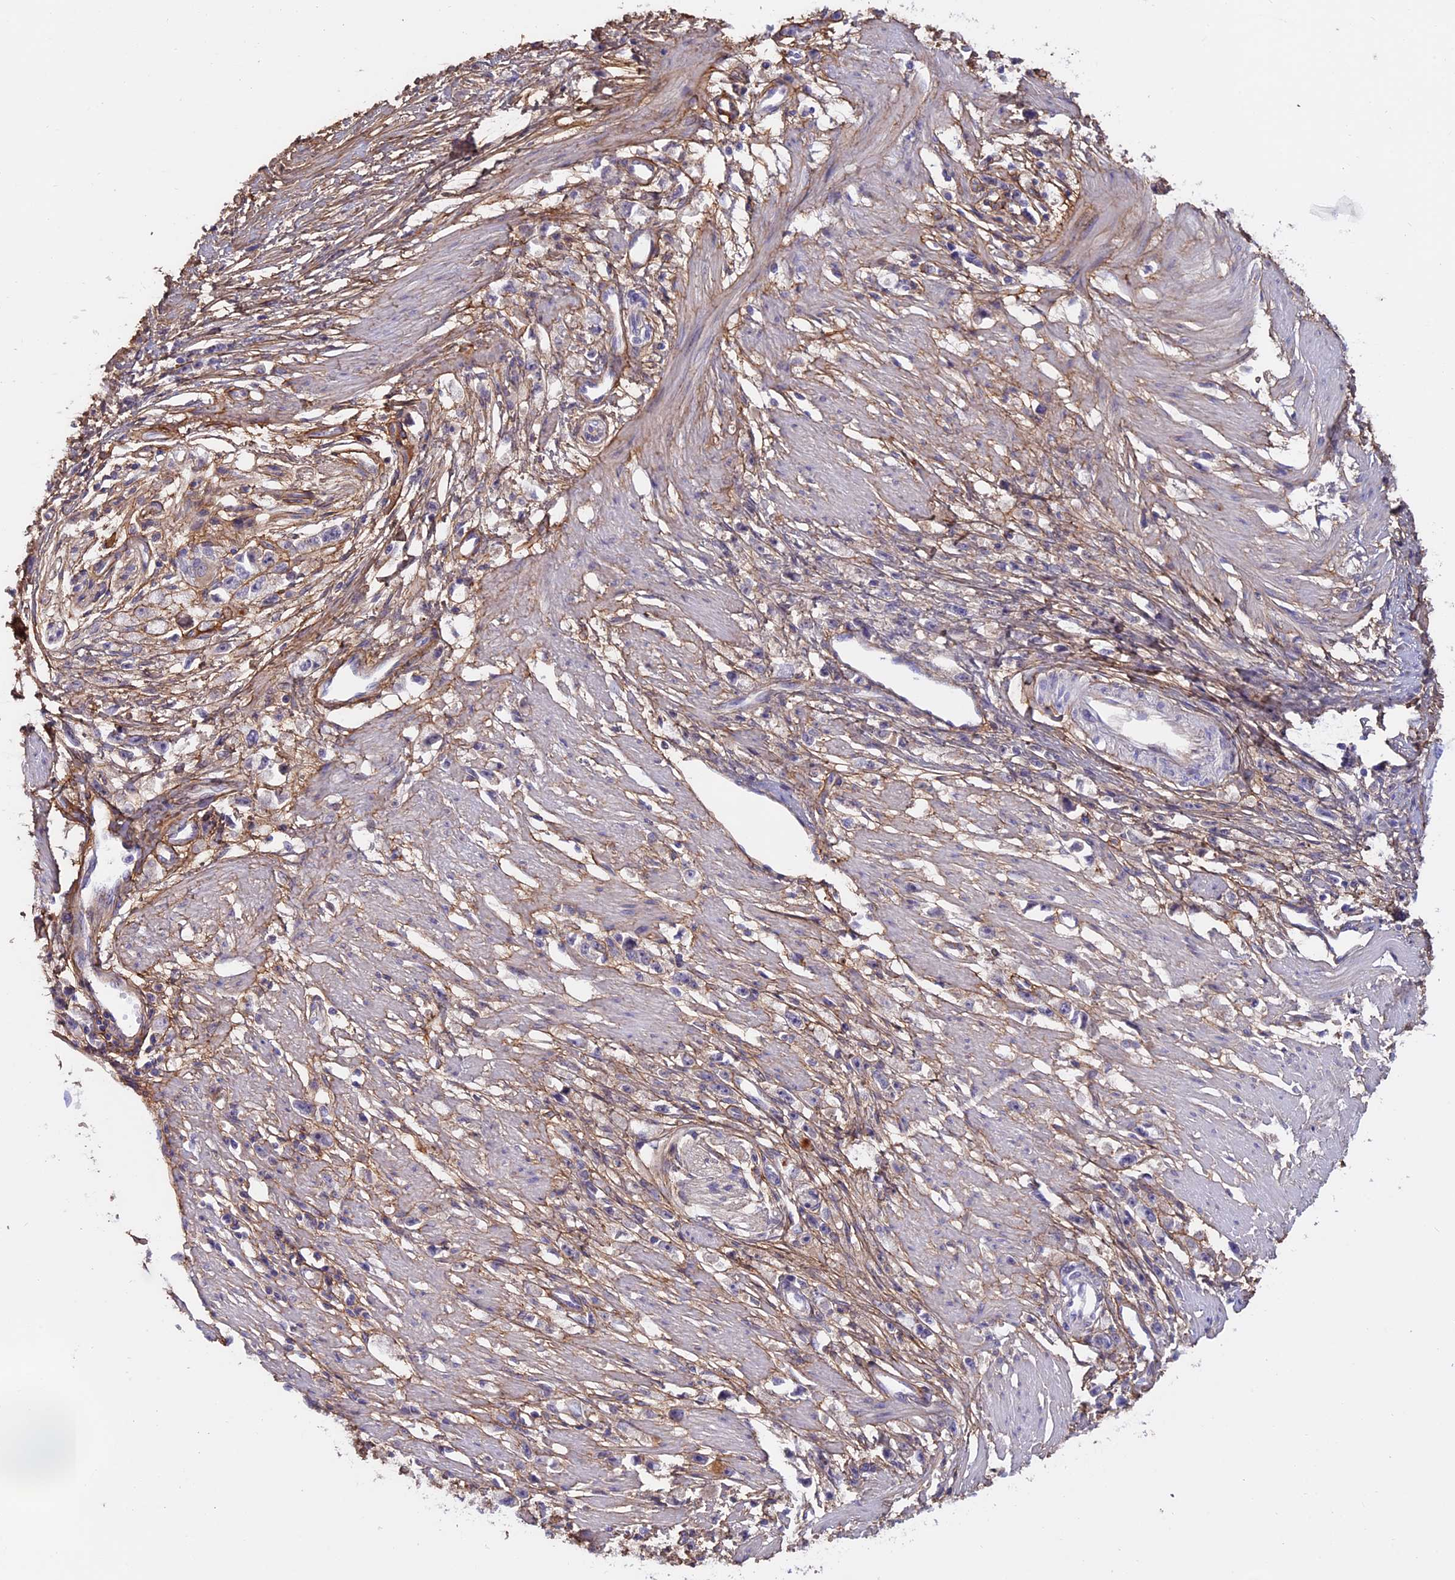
{"staining": {"intensity": "negative", "quantity": "none", "location": "none"}, "tissue": "stomach cancer", "cell_type": "Tumor cells", "image_type": "cancer", "snomed": [{"axis": "morphology", "description": "Adenocarcinoma, NOS"}, {"axis": "topography", "description": "Stomach"}], "caption": "Tumor cells are negative for brown protein staining in stomach cancer.", "gene": "COL4A3", "patient": {"sex": "female", "age": 59}}